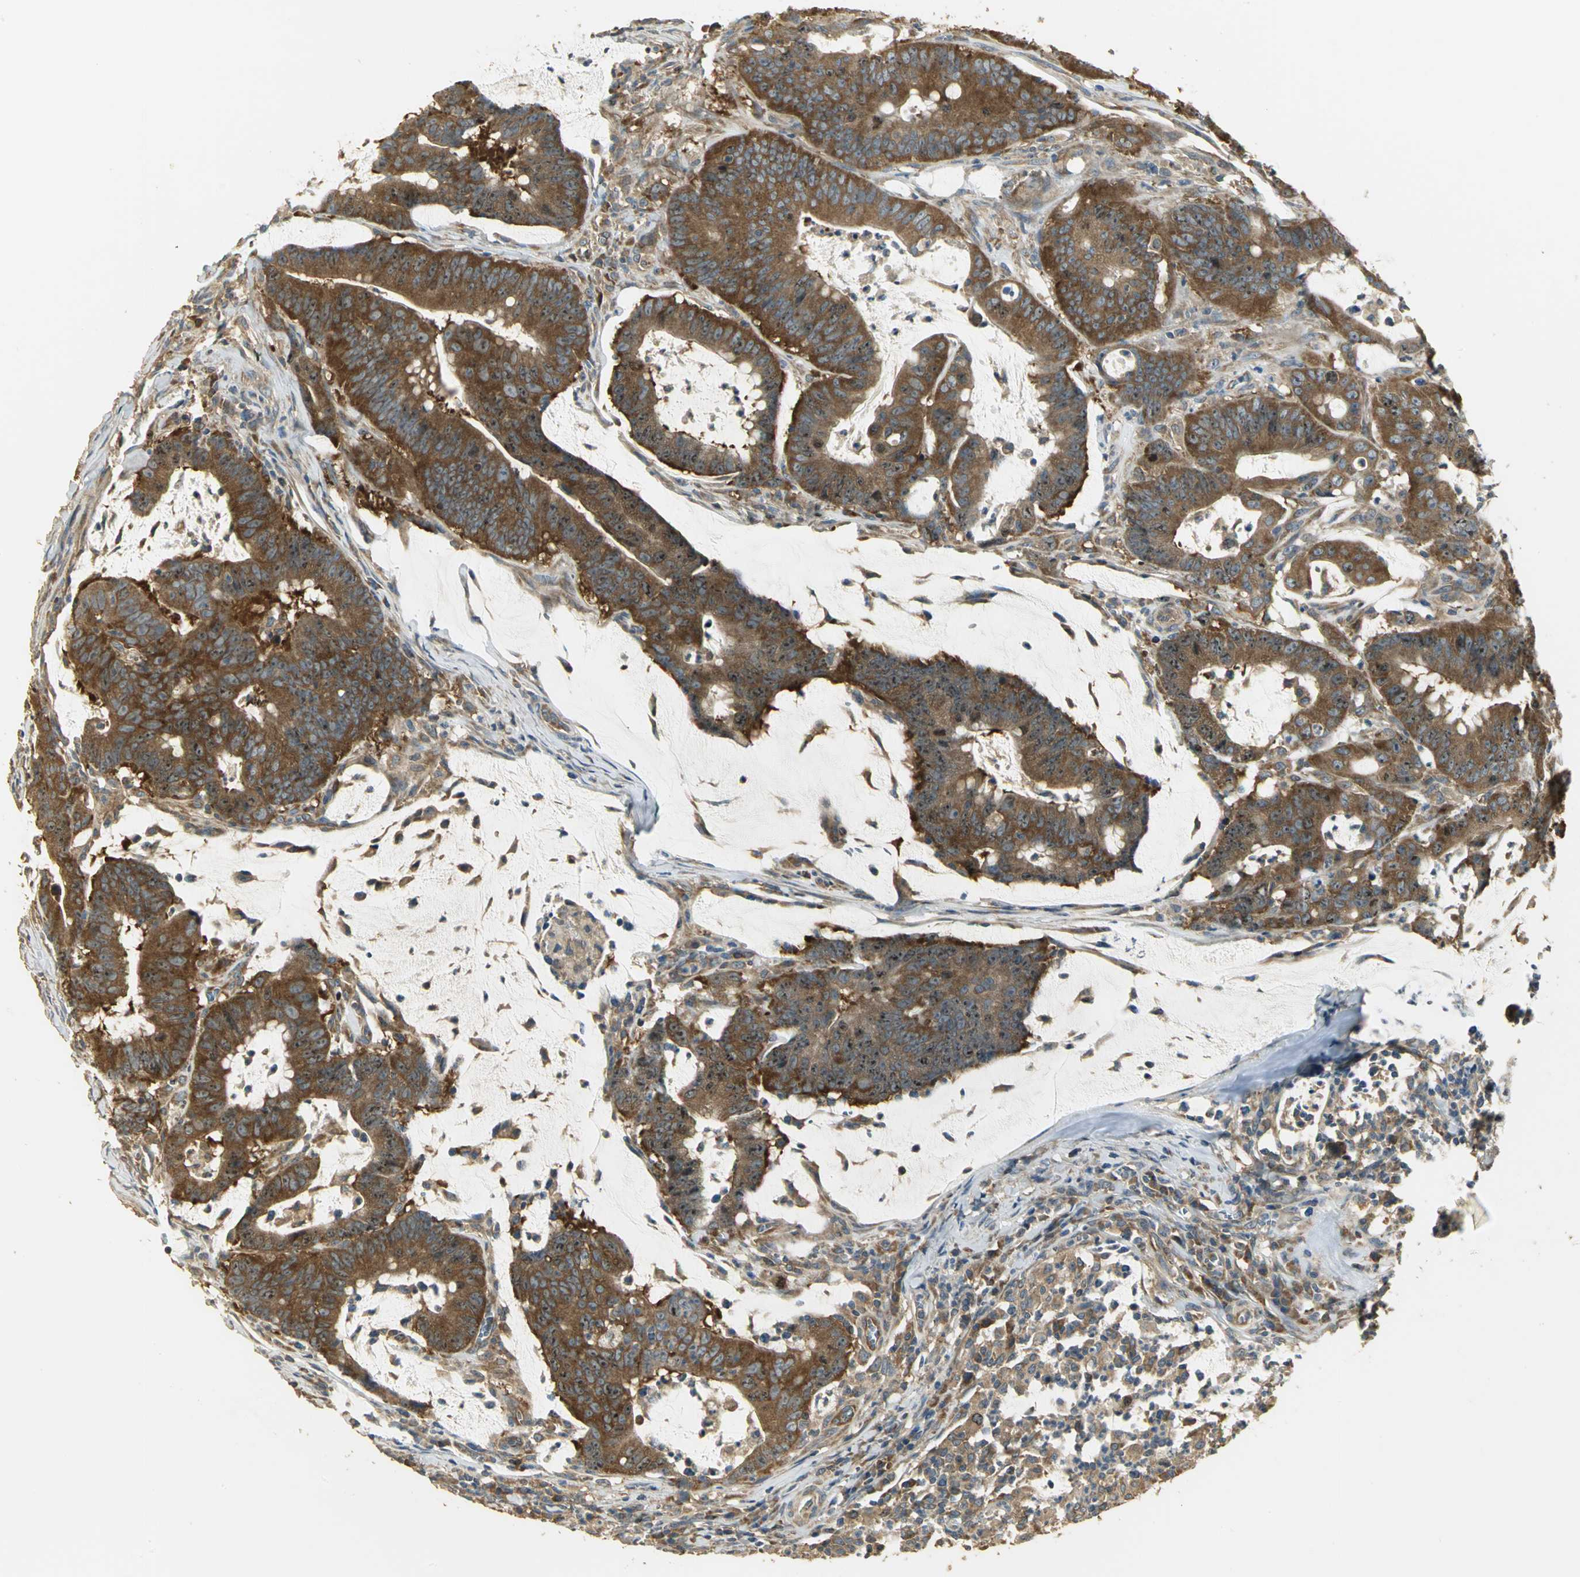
{"staining": {"intensity": "strong", "quantity": ">75%", "location": "cytoplasmic/membranous"}, "tissue": "colorectal cancer", "cell_type": "Tumor cells", "image_type": "cancer", "snomed": [{"axis": "morphology", "description": "Adenocarcinoma, NOS"}, {"axis": "topography", "description": "Colon"}], "caption": "The photomicrograph exhibits staining of adenocarcinoma (colorectal), revealing strong cytoplasmic/membranous protein expression (brown color) within tumor cells.", "gene": "RARS1", "patient": {"sex": "male", "age": 45}}